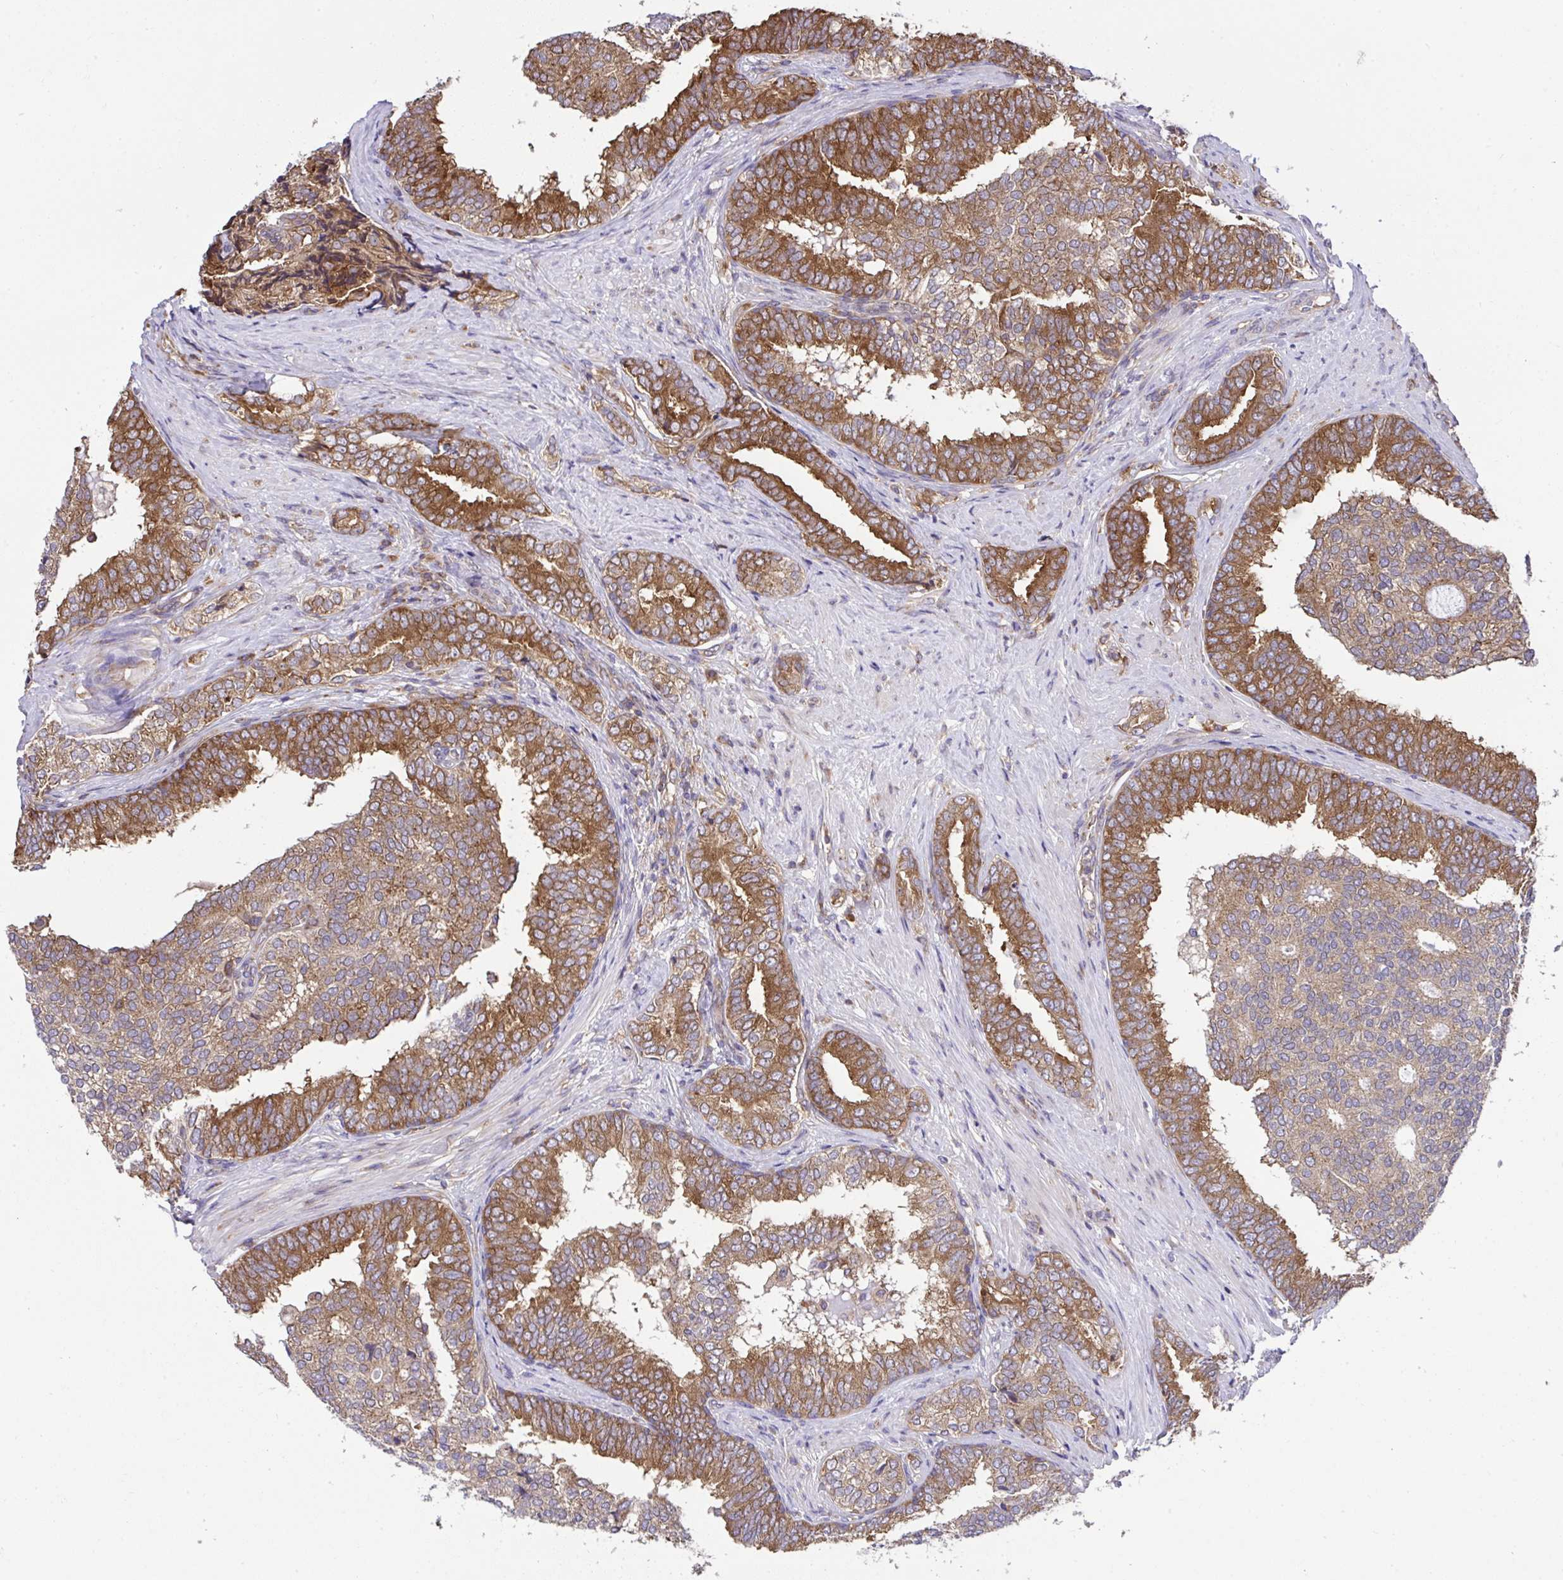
{"staining": {"intensity": "moderate", "quantity": ">75%", "location": "cytoplasmic/membranous"}, "tissue": "prostate cancer", "cell_type": "Tumor cells", "image_type": "cancer", "snomed": [{"axis": "morphology", "description": "Adenocarcinoma, High grade"}, {"axis": "topography", "description": "Prostate"}], "caption": "The histopathology image demonstrates a brown stain indicating the presence of a protein in the cytoplasmic/membranous of tumor cells in prostate high-grade adenocarcinoma. (DAB IHC, brown staining for protein, blue staining for nuclei).", "gene": "RPS7", "patient": {"sex": "male", "age": 72}}